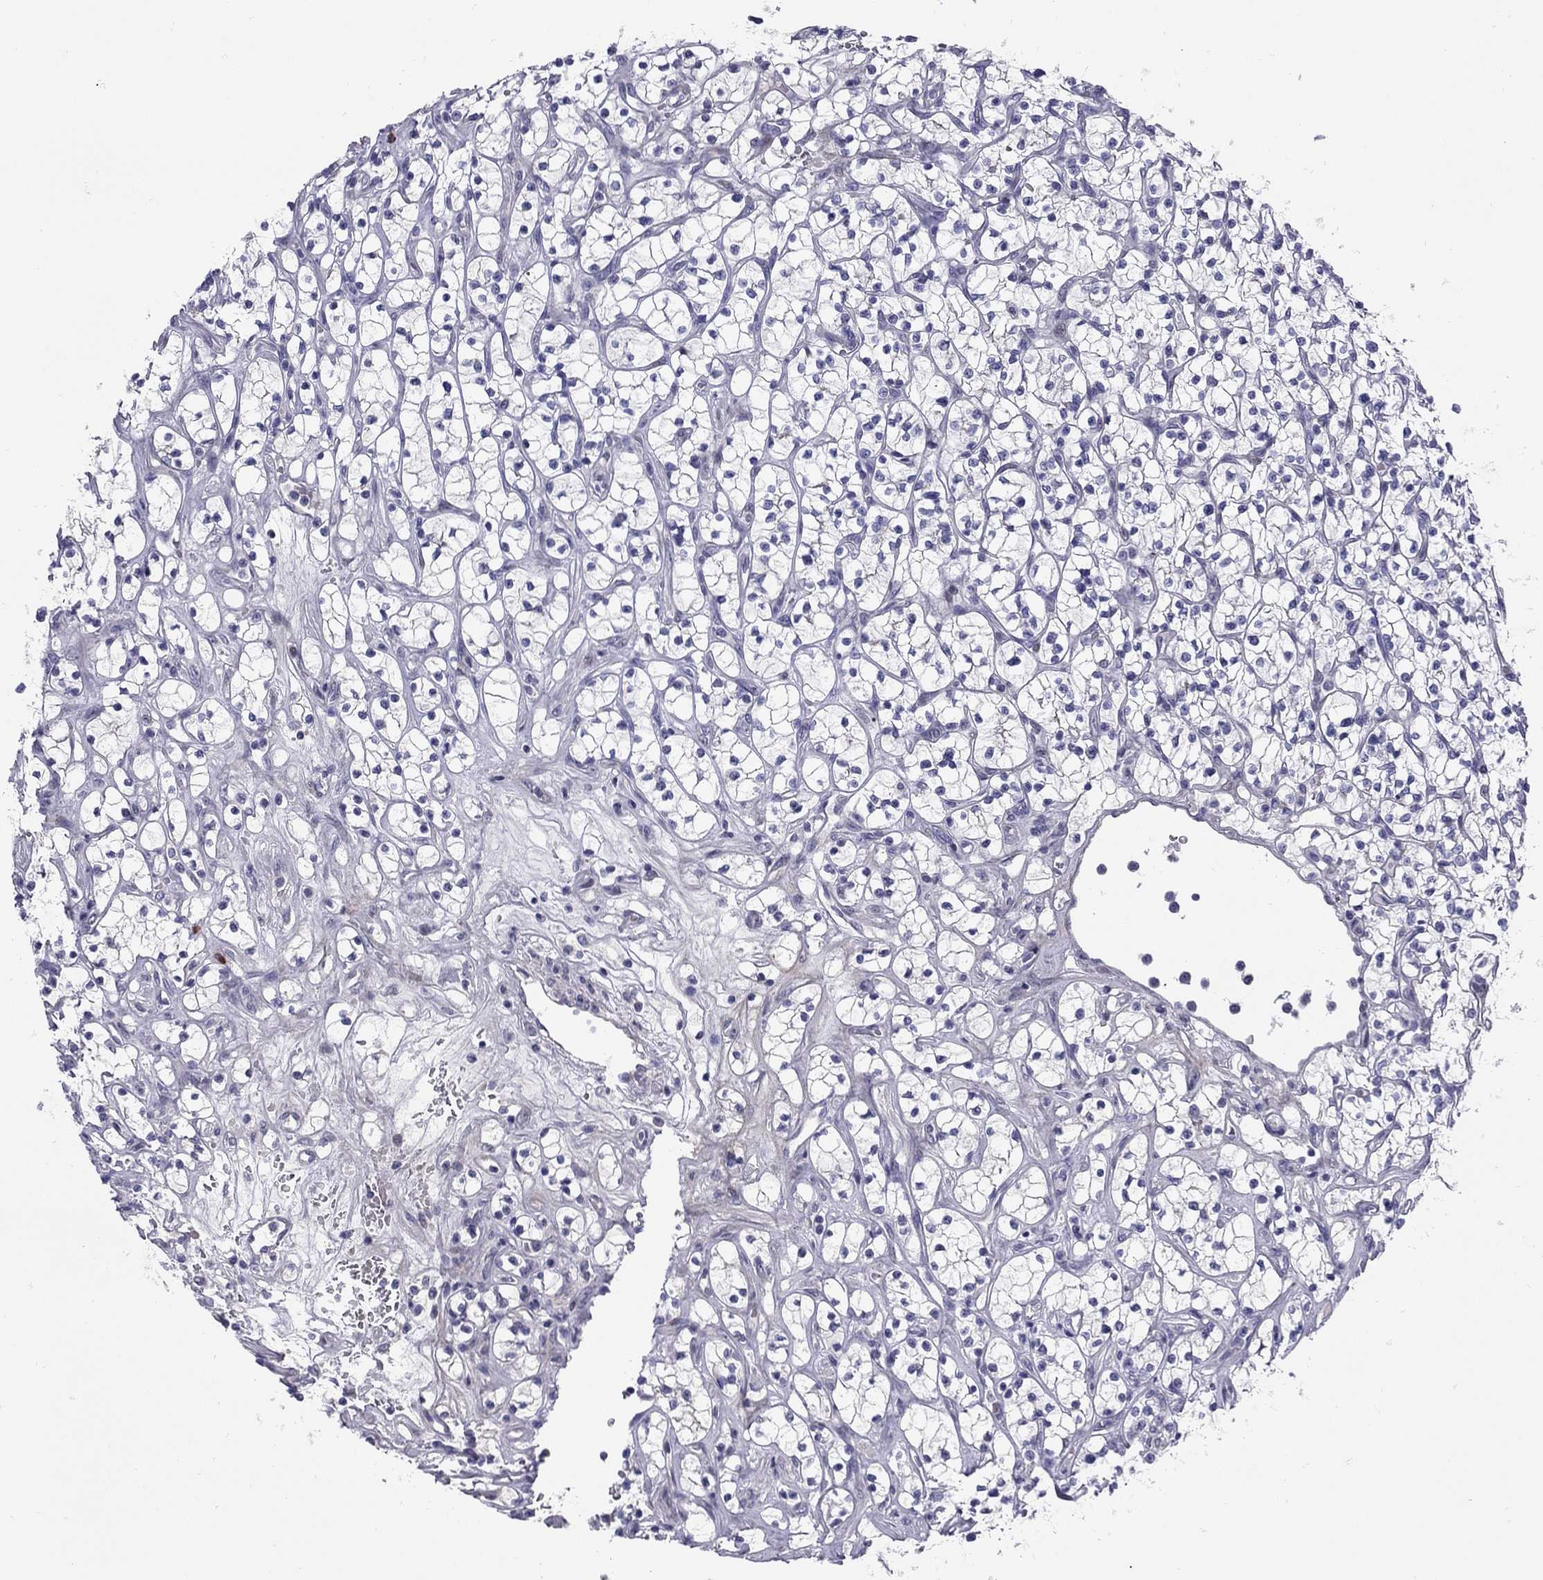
{"staining": {"intensity": "negative", "quantity": "none", "location": "none"}, "tissue": "renal cancer", "cell_type": "Tumor cells", "image_type": "cancer", "snomed": [{"axis": "morphology", "description": "Adenocarcinoma, NOS"}, {"axis": "topography", "description": "Kidney"}], "caption": "IHC micrograph of neoplastic tissue: renal cancer (adenocarcinoma) stained with DAB (3,3'-diaminobenzidine) shows no significant protein staining in tumor cells.", "gene": "C8orf88", "patient": {"sex": "female", "age": 64}}